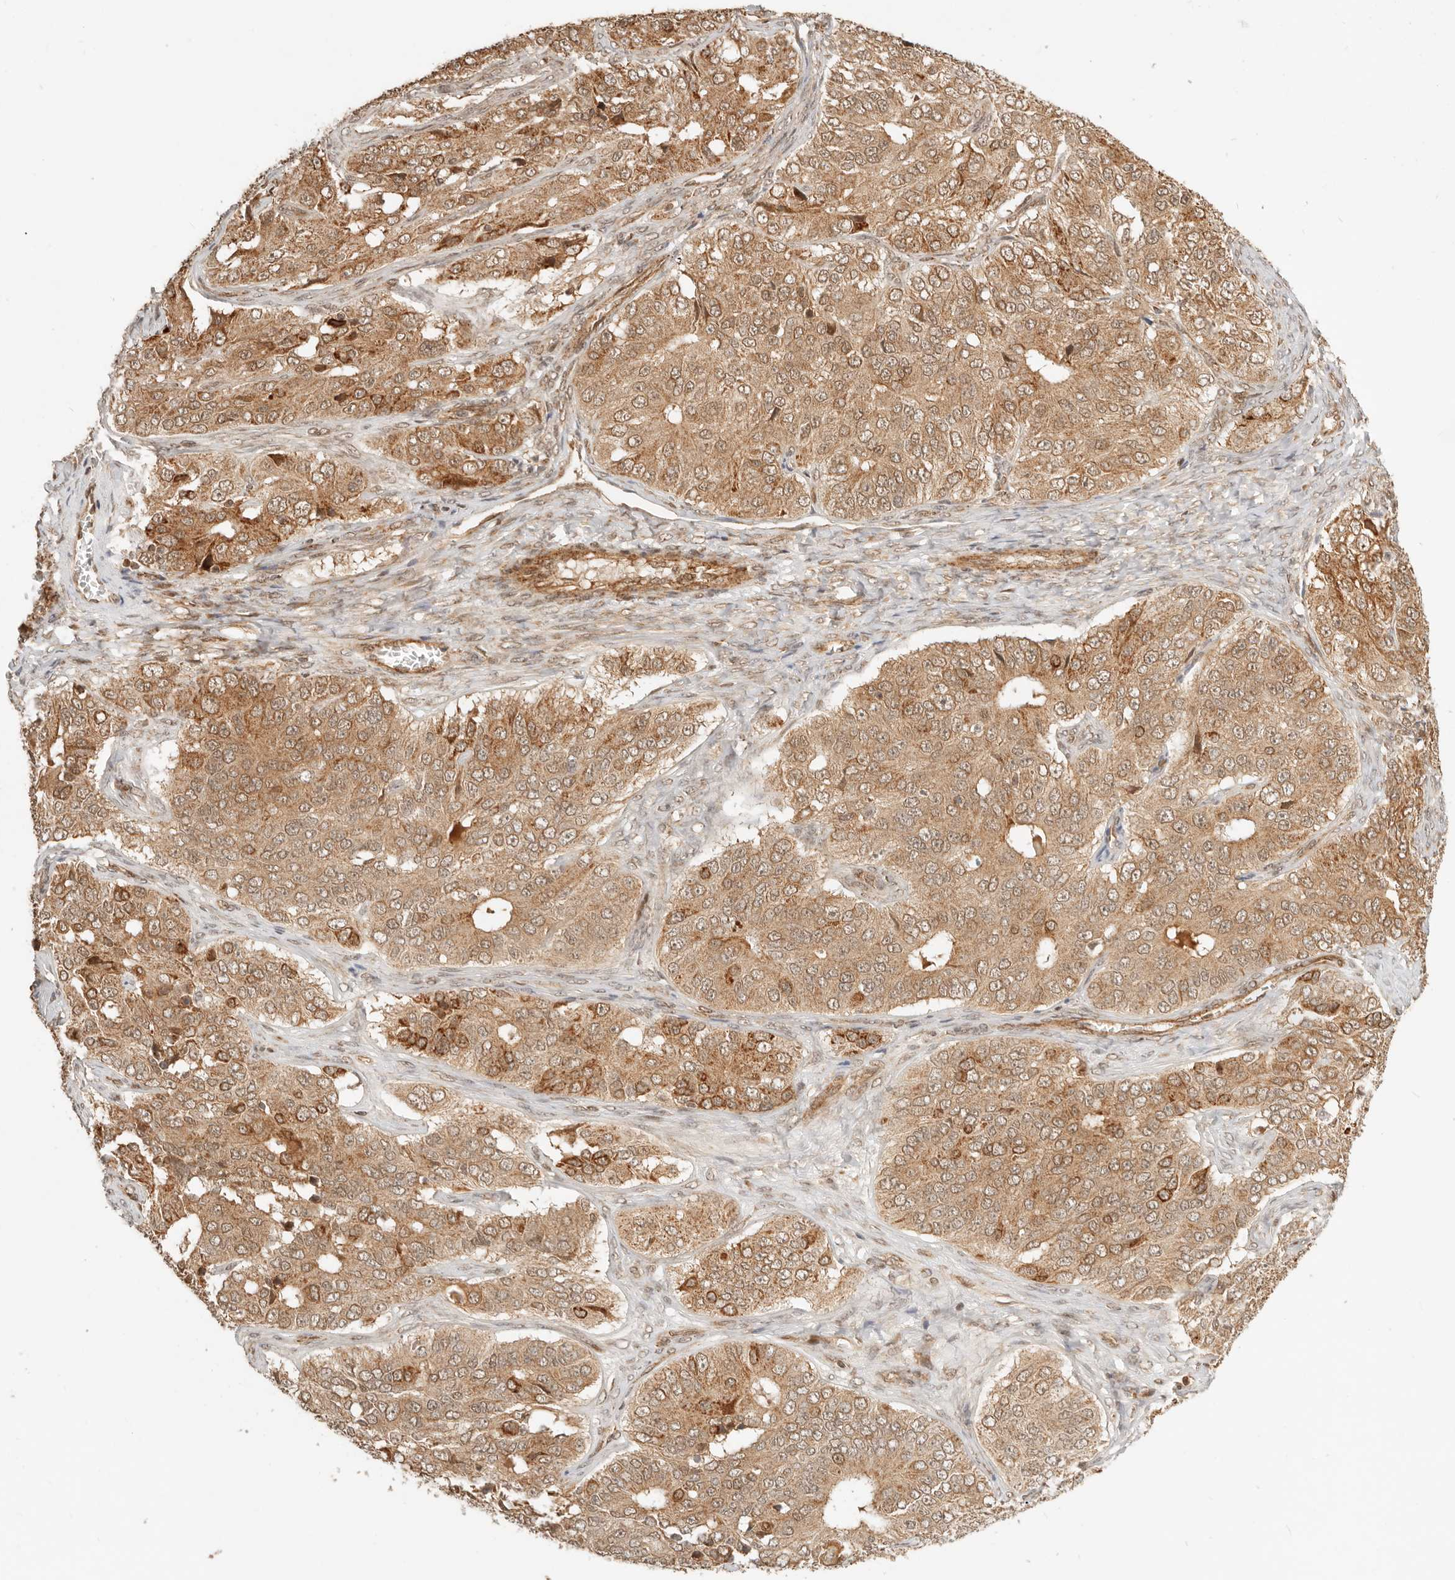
{"staining": {"intensity": "moderate", "quantity": ">75%", "location": "cytoplasmic/membranous"}, "tissue": "ovarian cancer", "cell_type": "Tumor cells", "image_type": "cancer", "snomed": [{"axis": "morphology", "description": "Carcinoma, endometroid"}, {"axis": "topography", "description": "Ovary"}], "caption": "Ovarian endometroid carcinoma was stained to show a protein in brown. There is medium levels of moderate cytoplasmic/membranous positivity in approximately >75% of tumor cells.", "gene": "BAALC", "patient": {"sex": "female", "age": 51}}